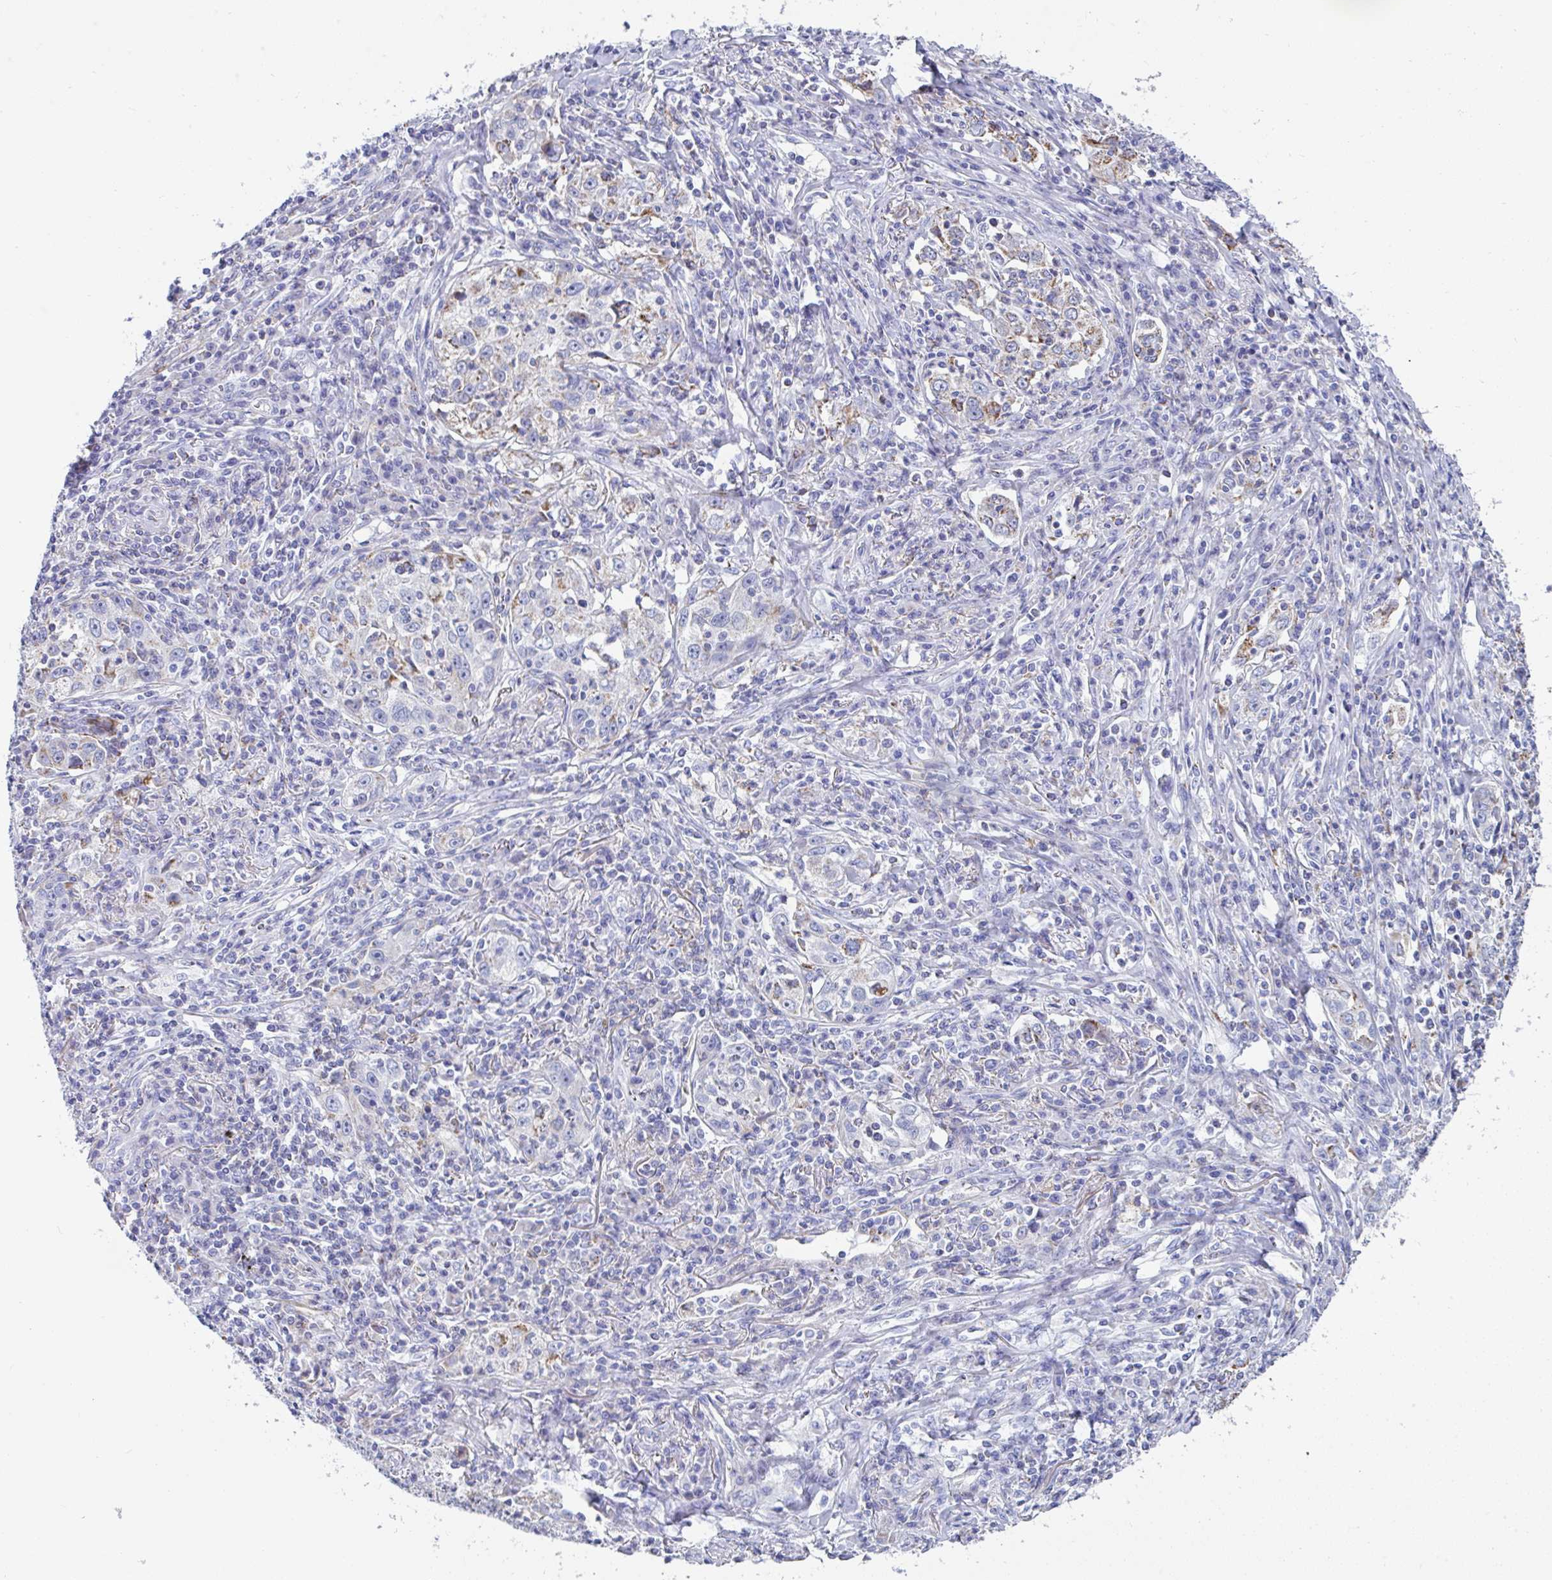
{"staining": {"intensity": "moderate", "quantity": "25%-75%", "location": "cytoplasmic/membranous"}, "tissue": "lung cancer", "cell_type": "Tumor cells", "image_type": "cancer", "snomed": [{"axis": "morphology", "description": "Squamous cell carcinoma, NOS"}, {"axis": "topography", "description": "Lung"}], "caption": "Lung cancer stained with immunohistochemistry (IHC) shows moderate cytoplasmic/membranous staining in approximately 25%-75% of tumor cells.", "gene": "MGAM2", "patient": {"sex": "male", "age": 71}}